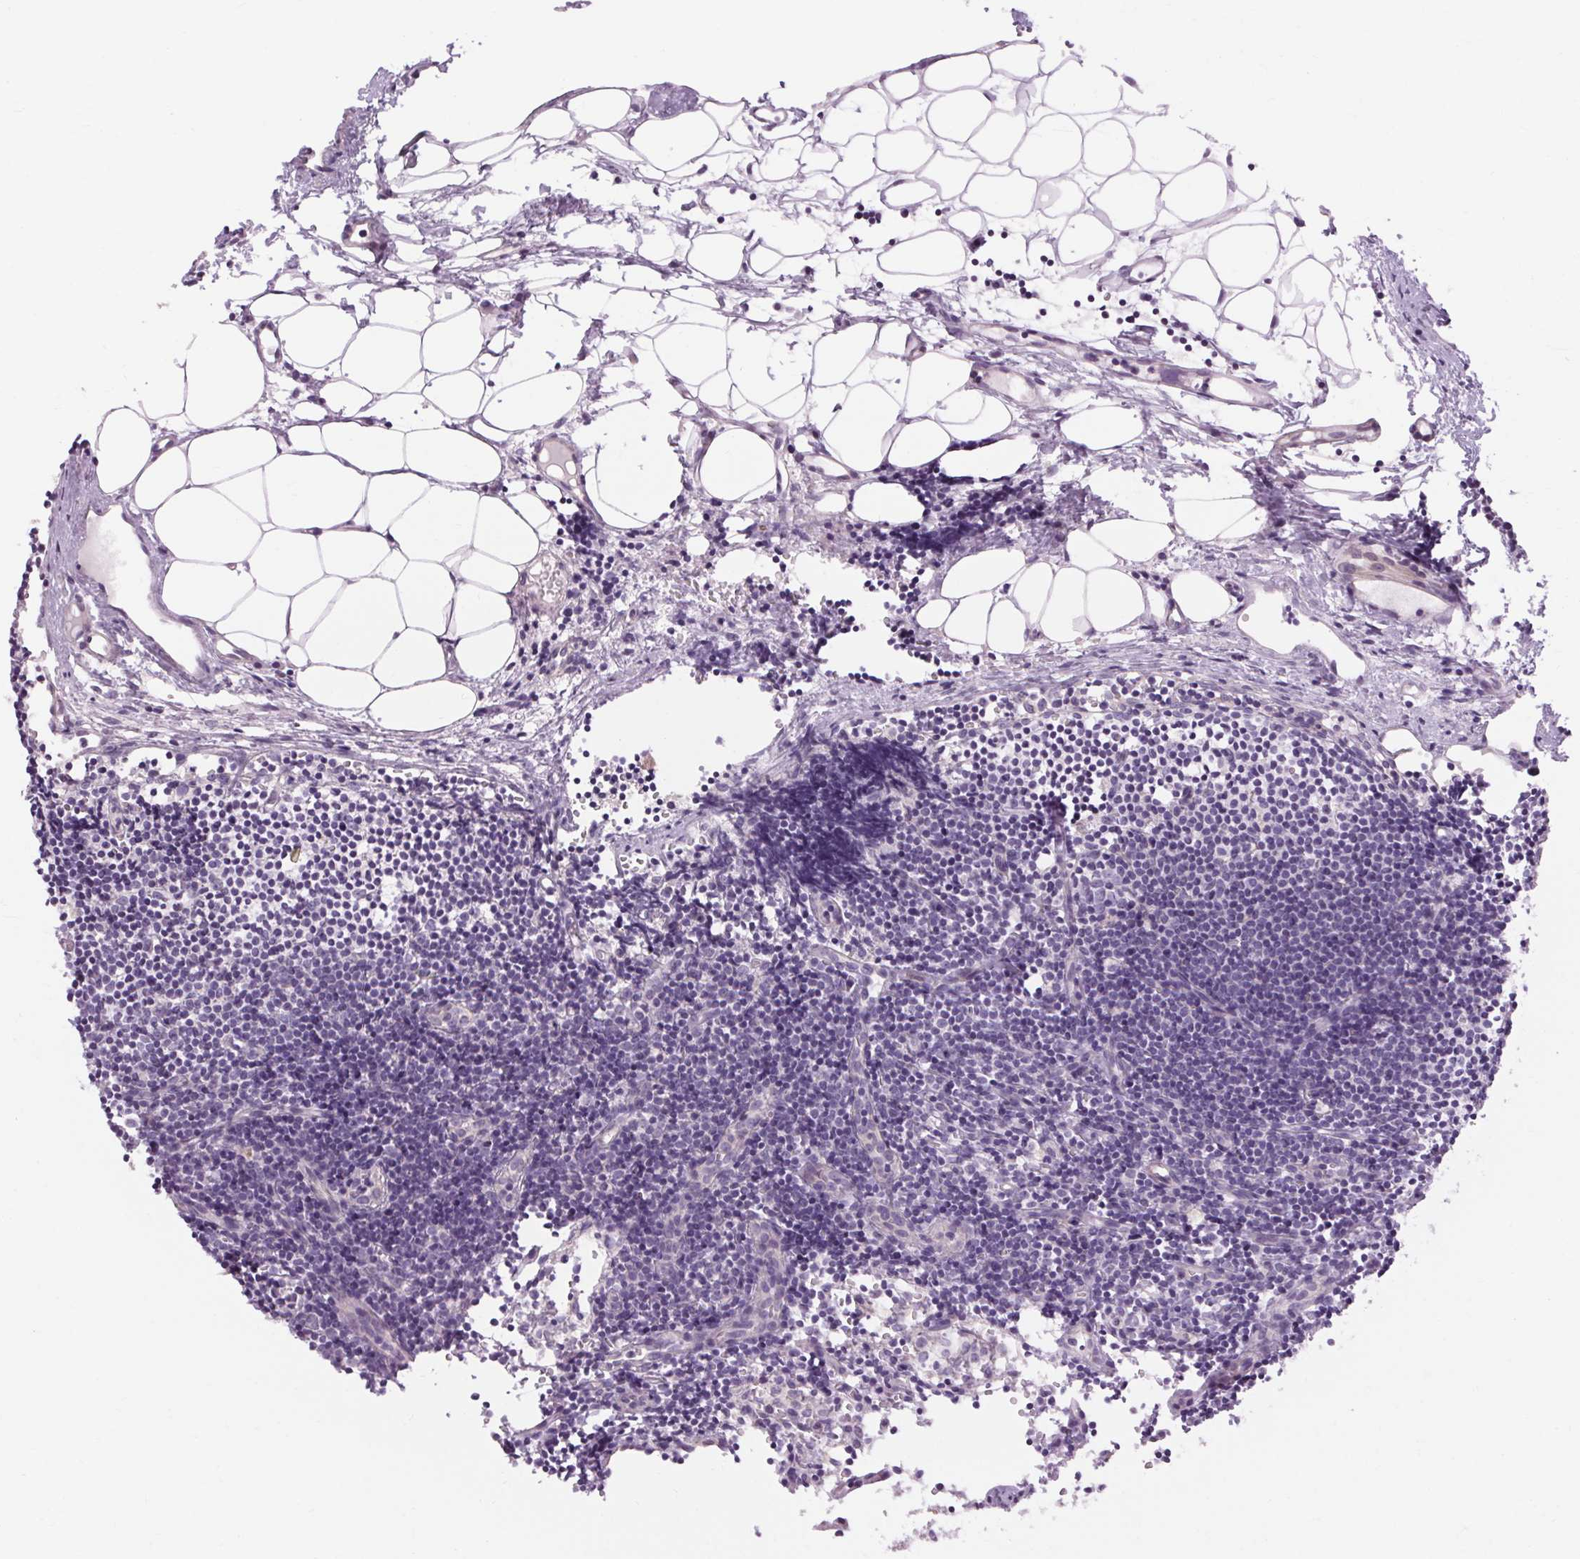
{"staining": {"intensity": "moderate", "quantity": "<25%", "location": "cytoplasmic/membranous"}, "tissue": "lymph node", "cell_type": "Germinal center cells", "image_type": "normal", "snomed": [{"axis": "morphology", "description": "Normal tissue, NOS"}, {"axis": "topography", "description": "Lymph node"}], "caption": "Protein analysis of unremarkable lymph node shows moderate cytoplasmic/membranous expression in approximately <25% of germinal center cells. Ihc stains the protein of interest in brown and the nuclei are stained blue.", "gene": "TM6SF1", "patient": {"sex": "female", "age": 41}}